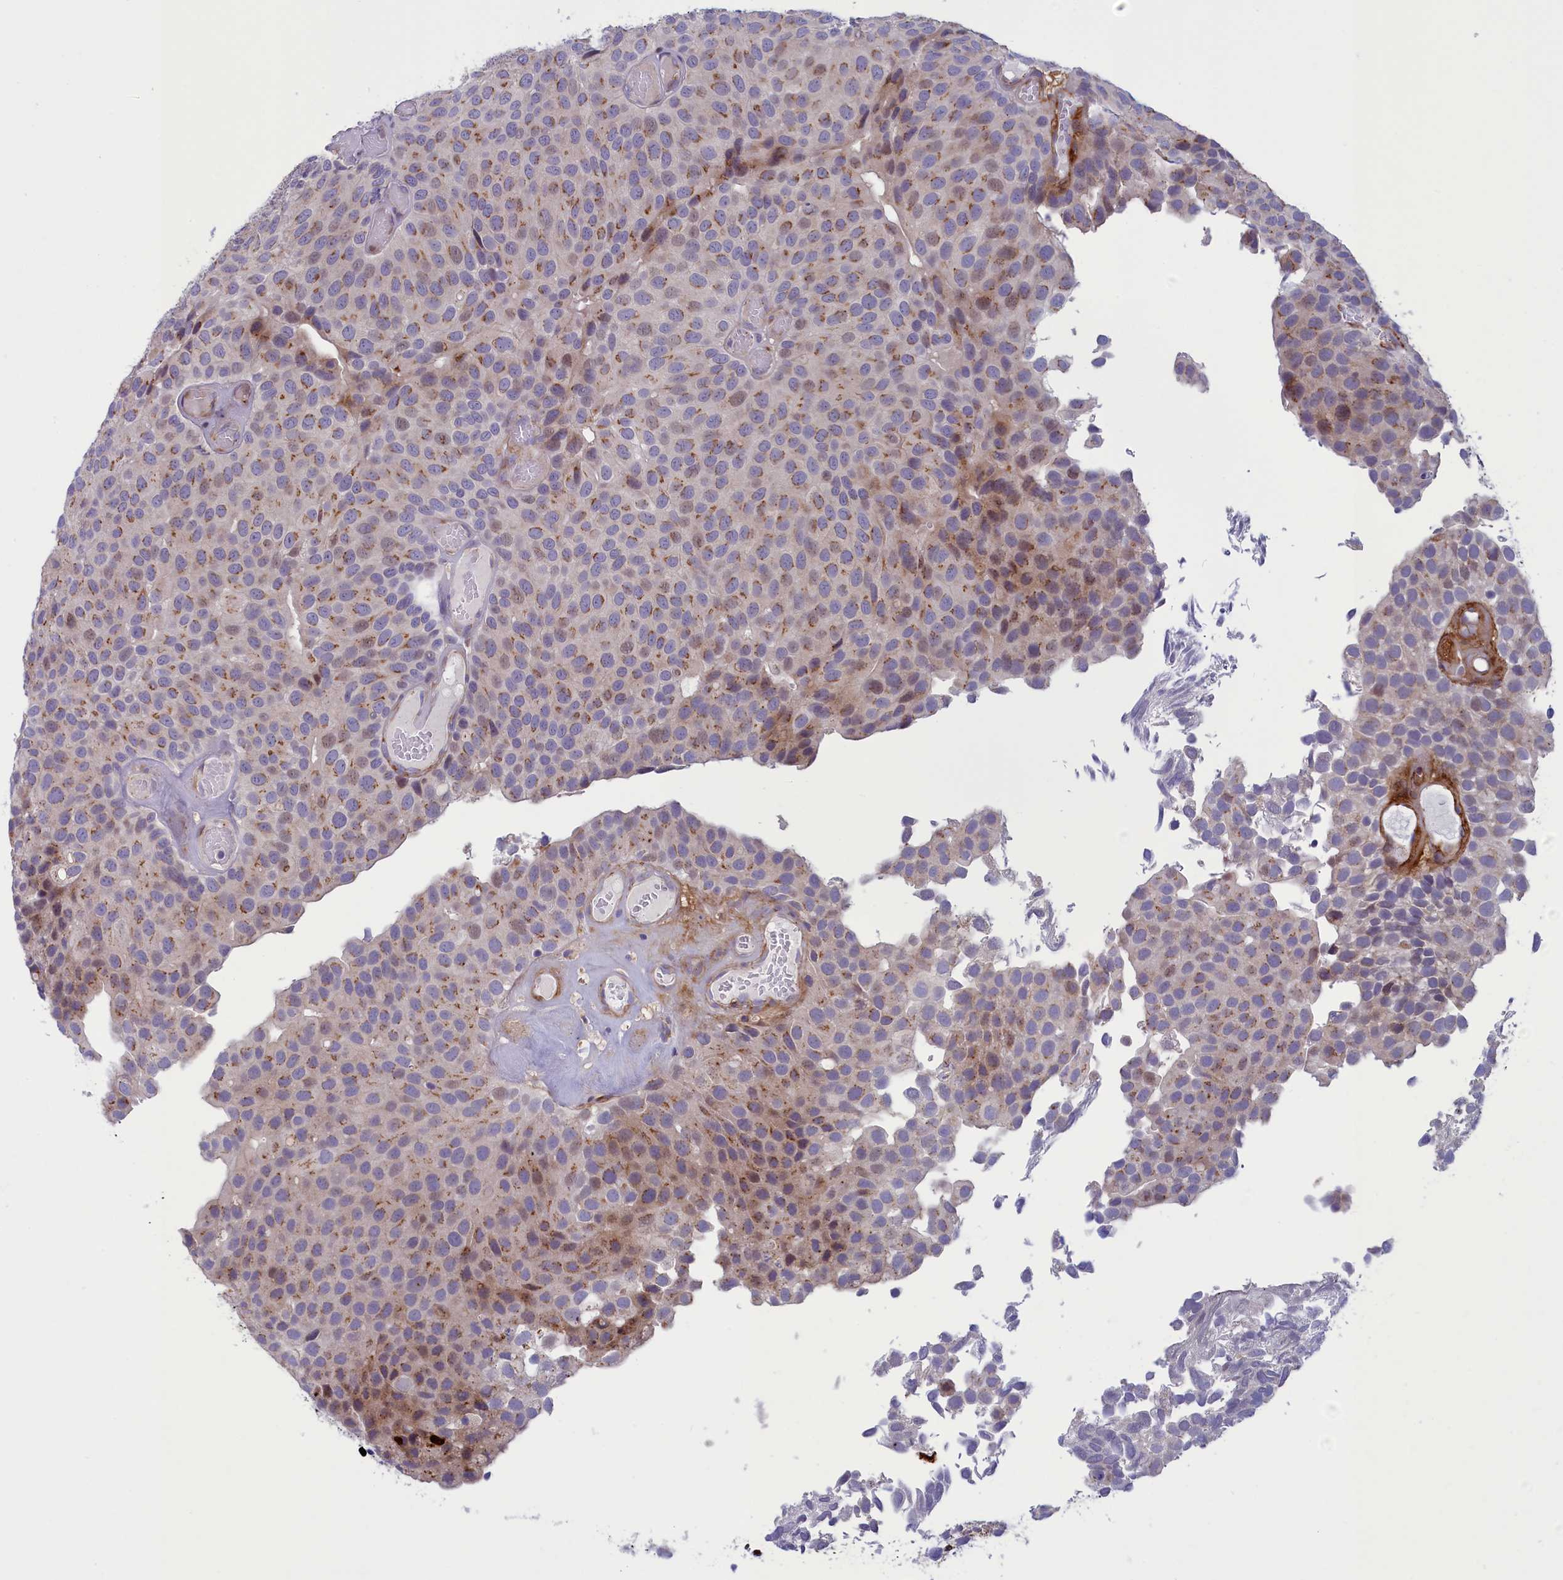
{"staining": {"intensity": "moderate", "quantity": "25%-75%", "location": "cytoplasmic/membranous"}, "tissue": "urothelial cancer", "cell_type": "Tumor cells", "image_type": "cancer", "snomed": [{"axis": "morphology", "description": "Urothelial carcinoma, Low grade"}, {"axis": "topography", "description": "Urinary bladder"}], "caption": "Tumor cells display medium levels of moderate cytoplasmic/membranous expression in approximately 25%-75% of cells in human urothelial carcinoma (low-grade). The staining was performed using DAB to visualize the protein expression in brown, while the nuclei were stained in blue with hematoxylin (Magnification: 20x).", "gene": "LOXL1", "patient": {"sex": "male", "age": 89}}